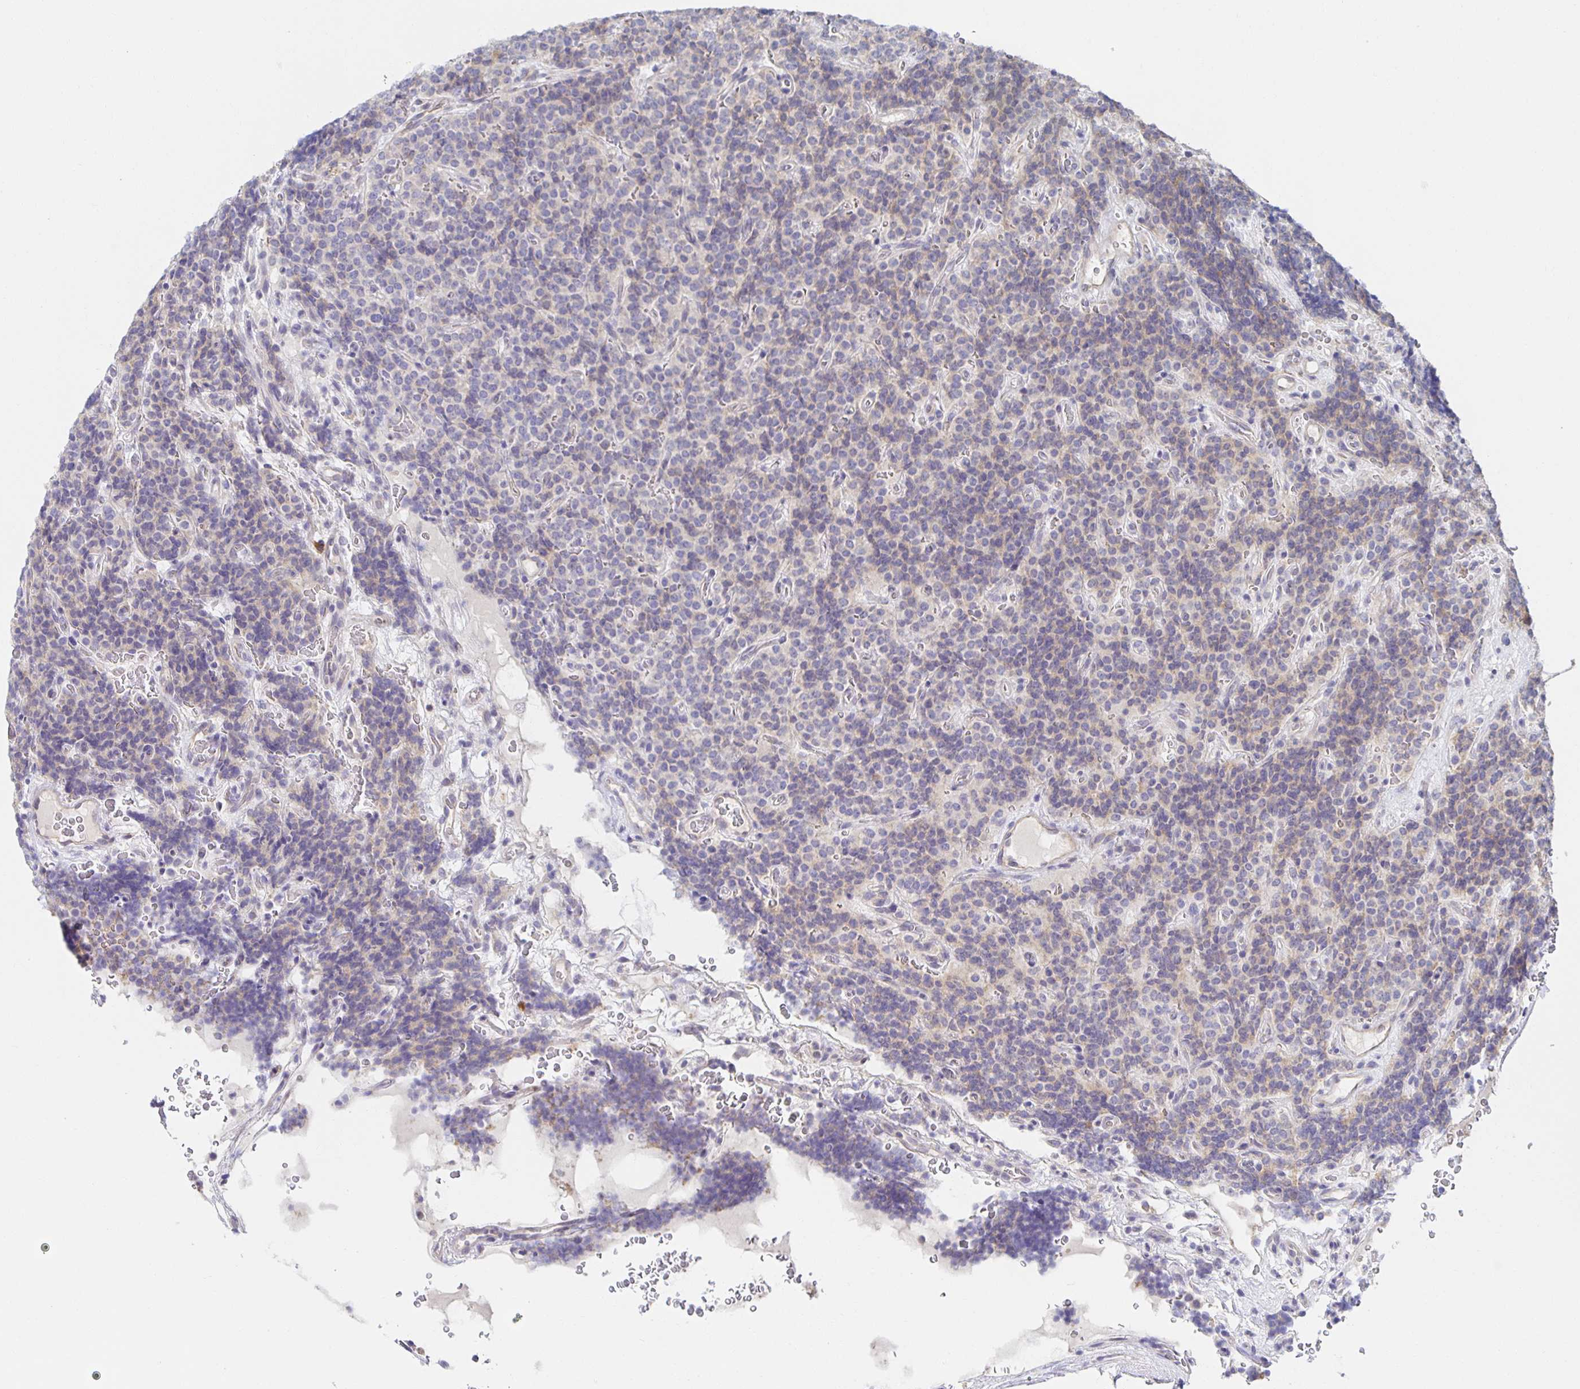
{"staining": {"intensity": "negative", "quantity": "none", "location": "none"}, "tissue": "carcinoid", "cell_type": "Tumor cells", "image_type": "cancer", "snomed": [{"axis": "morphology", "description": "Carcinoid, malignant, NOS"}, {"axis": "topography", "description": "Pancreas"}], "caption": "DAB (3,3'-diaminobenzidine) immunohistochemical staining of carcinoid exhibits no significant staining in tumor cells.", "gene": "BAD", "patient": {"sex": "male", "age": 36}}